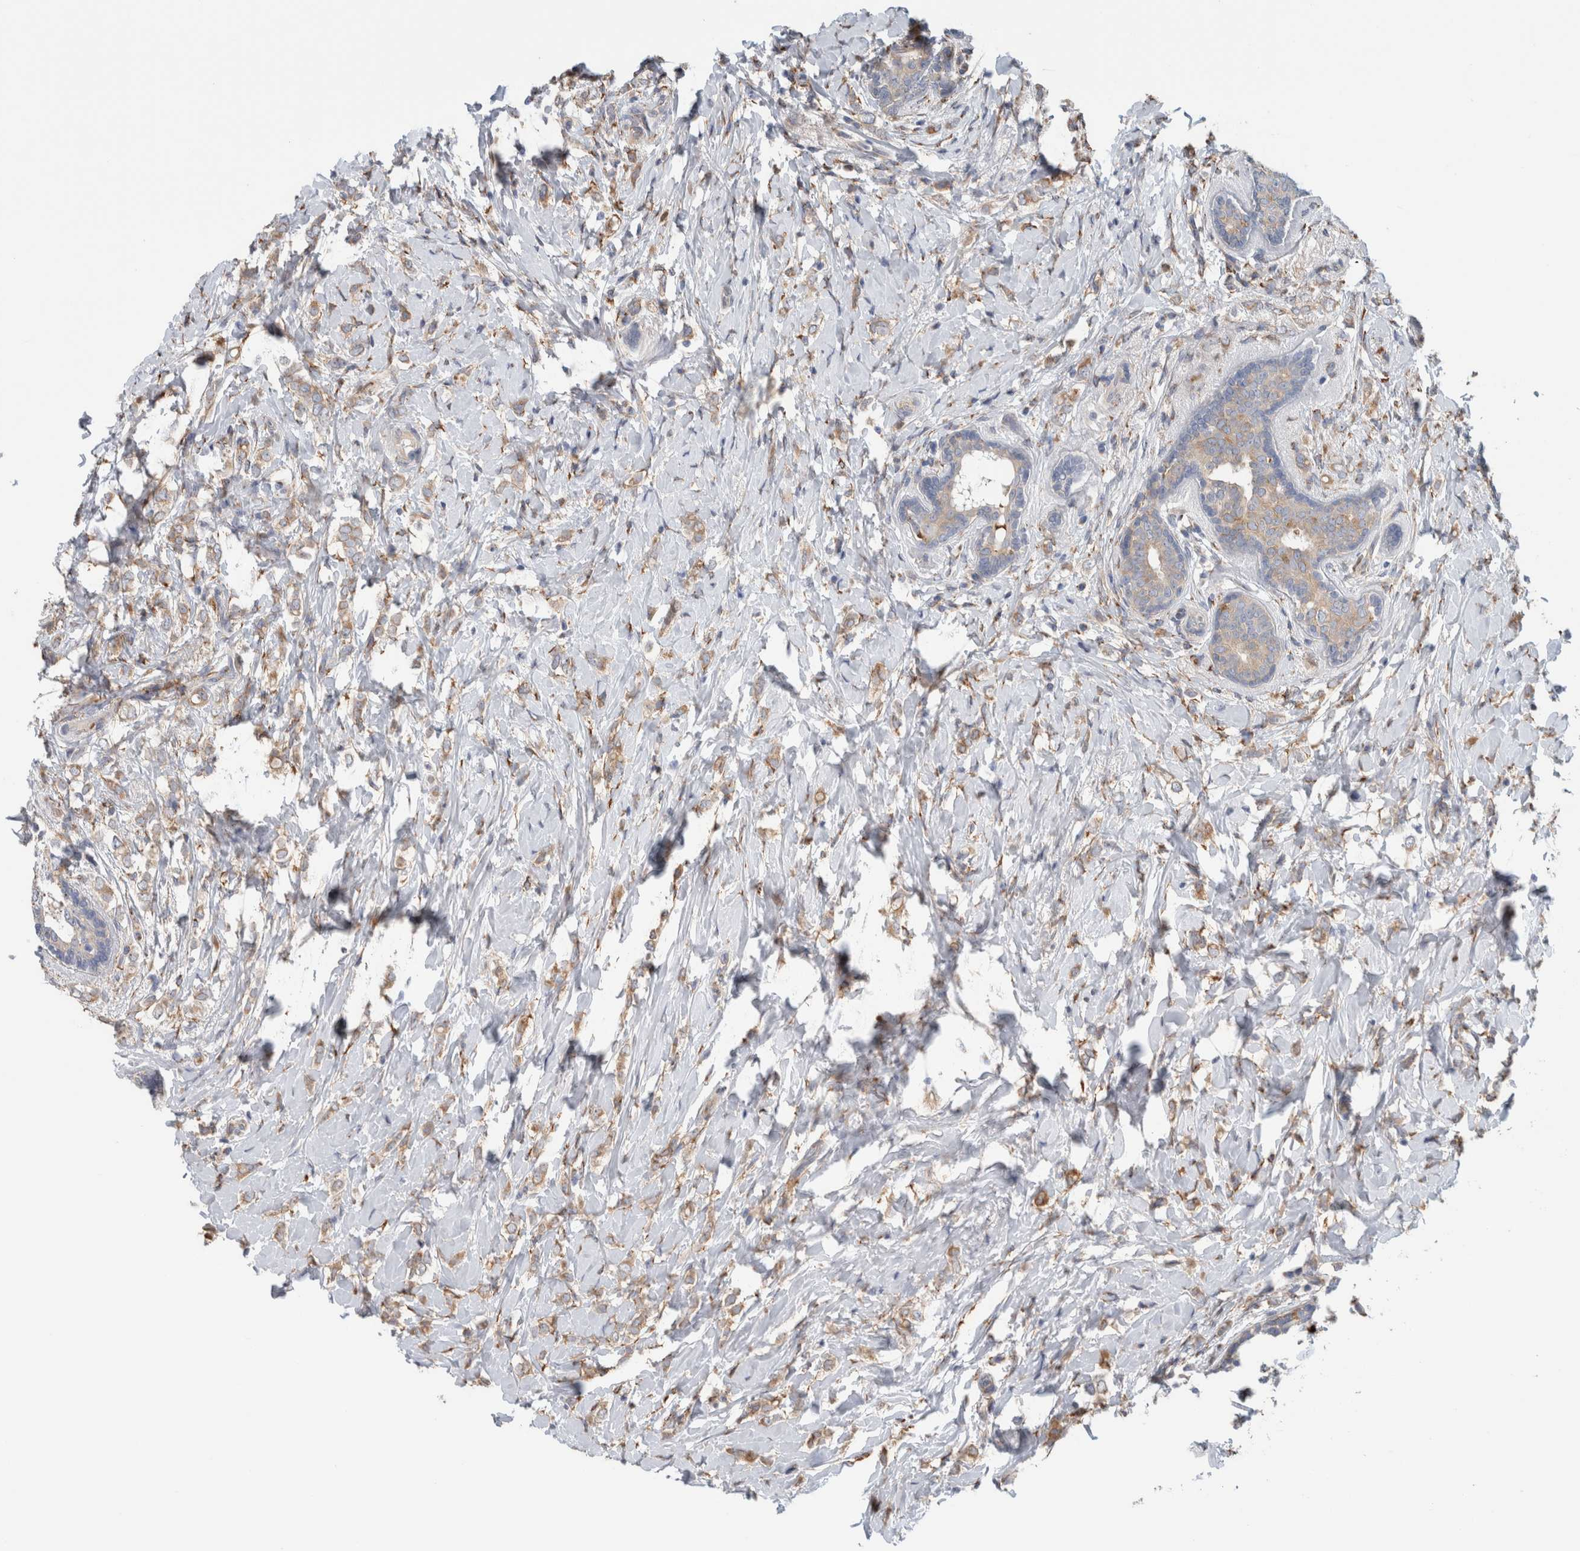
{"staining": {"intensity": "weak", "quantity": ">75%", "location": "cytoplasmic/membranous"}, "tissue": "breast cancer", "cell_type": "Tumor cells", "image_type": "cancer", "snomed": [{"axis": "morphology", "description": "Normal tissue, NOS"}, {"axis": "morphology", "description": "Lobular carcinoma"}, {"axis": "topography", "description": "Breast"}], "caption": "This is an image of IHC staining of breast cancer (lobular carcinoma), which shows weak expression in the cytoplasmic/membranous of tumor cells.", "gene": "P4HA1", "patient": {"sex": "female", "age": 47}}